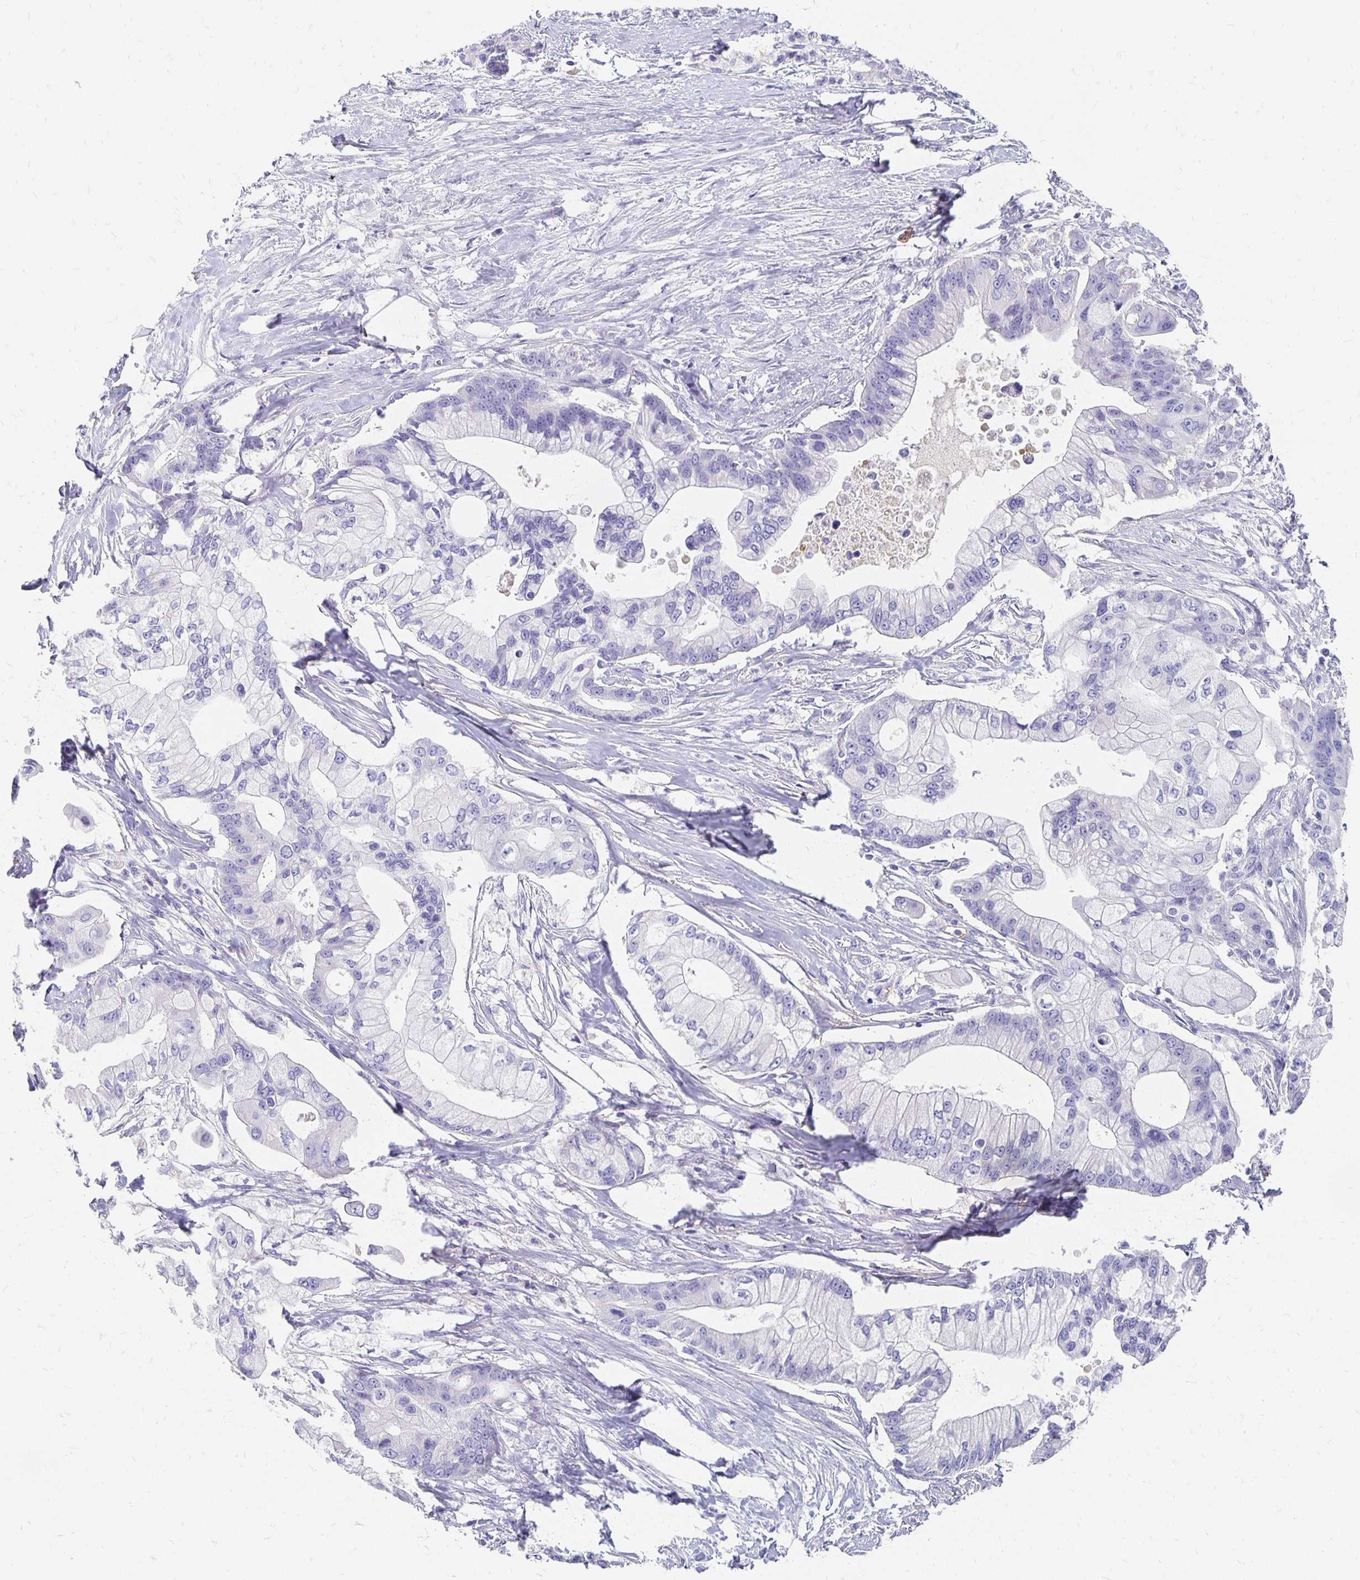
{"staining": {"intensity": "negative", "quantity": "none", "location": "none"}, "tissue": "pancreatic cancer", "cell_type": "Tumor cells", "image_type": "cancer", "snomed": [{"axis": "morphology", "description": "Adenocarcinoma, NOS"}, {"axis": "topography", "description": "Pancreas"}], "caption": "This is a histopathology image of immunohistochemistry (IHC) staining of pancreatic cancer, which shows no positivity in tumor cells.", "gene": "APOB", "patient": {"sex": "male", "age": 68}}